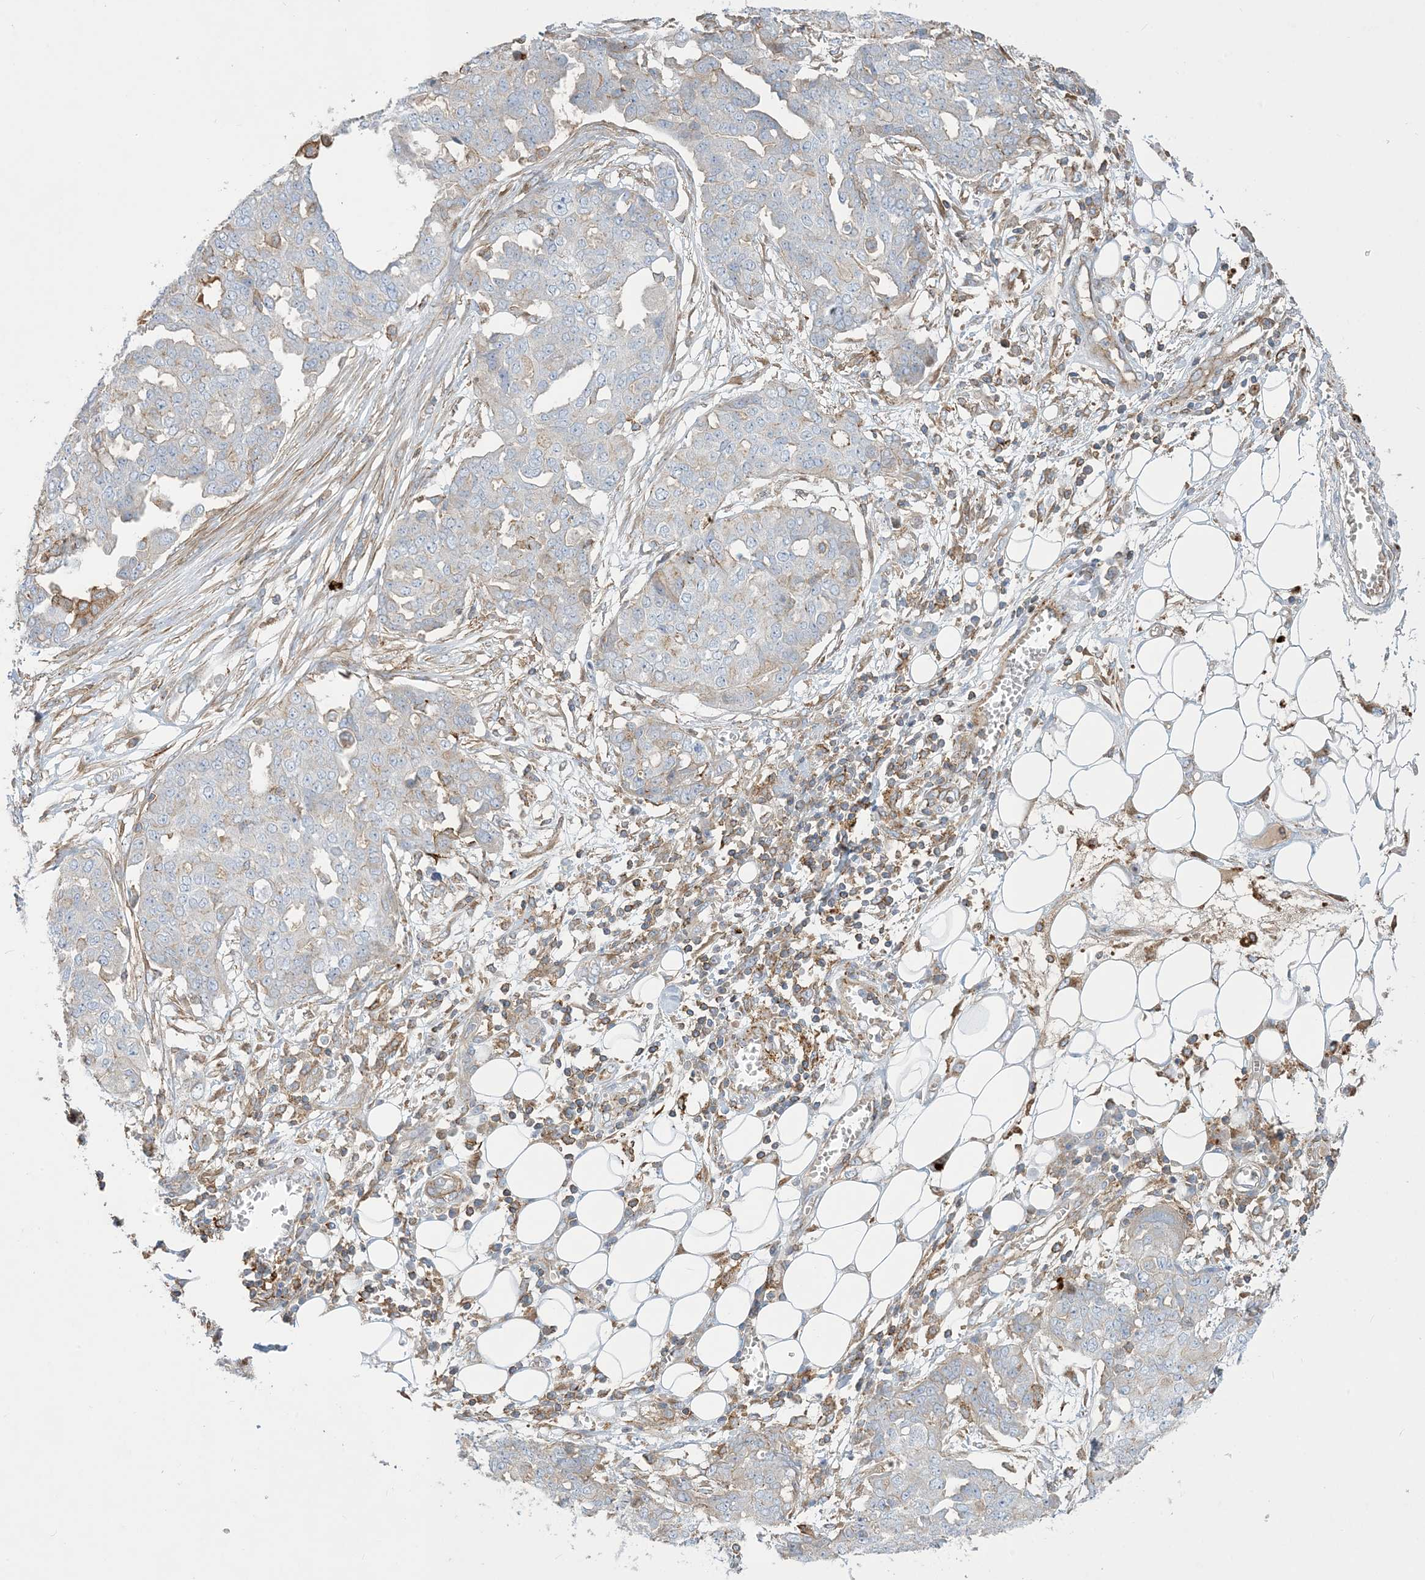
{"staining": {"intensity": "negative", "quantity": "none", "location": "none"}, "tissue": "ovarian cancer", "cell_type": "Tumor cells", "image_type": "cancer", "snomed": [{"axis": "morphology", "description": "Cystadenocarcinoma, serous, NOS"}, {"axis": "topography", "description": "Soft tissue"}, {"axis": "topography", "description": "Ovary"}], "caption": "DAB immunohistochemical staining of ovarian serous cystadenocarcinoma demonstrates no significant positivity in tumor cells. The staining was performed using DAB (3,3'-diaminobenzidine) to visualize the protein expression in brown, while the nuclei were stained in blue with hematoxylin (Magnification: 20x).", "gene": "GTF3C2", "patient": {"sex": "female", "age": 57}}